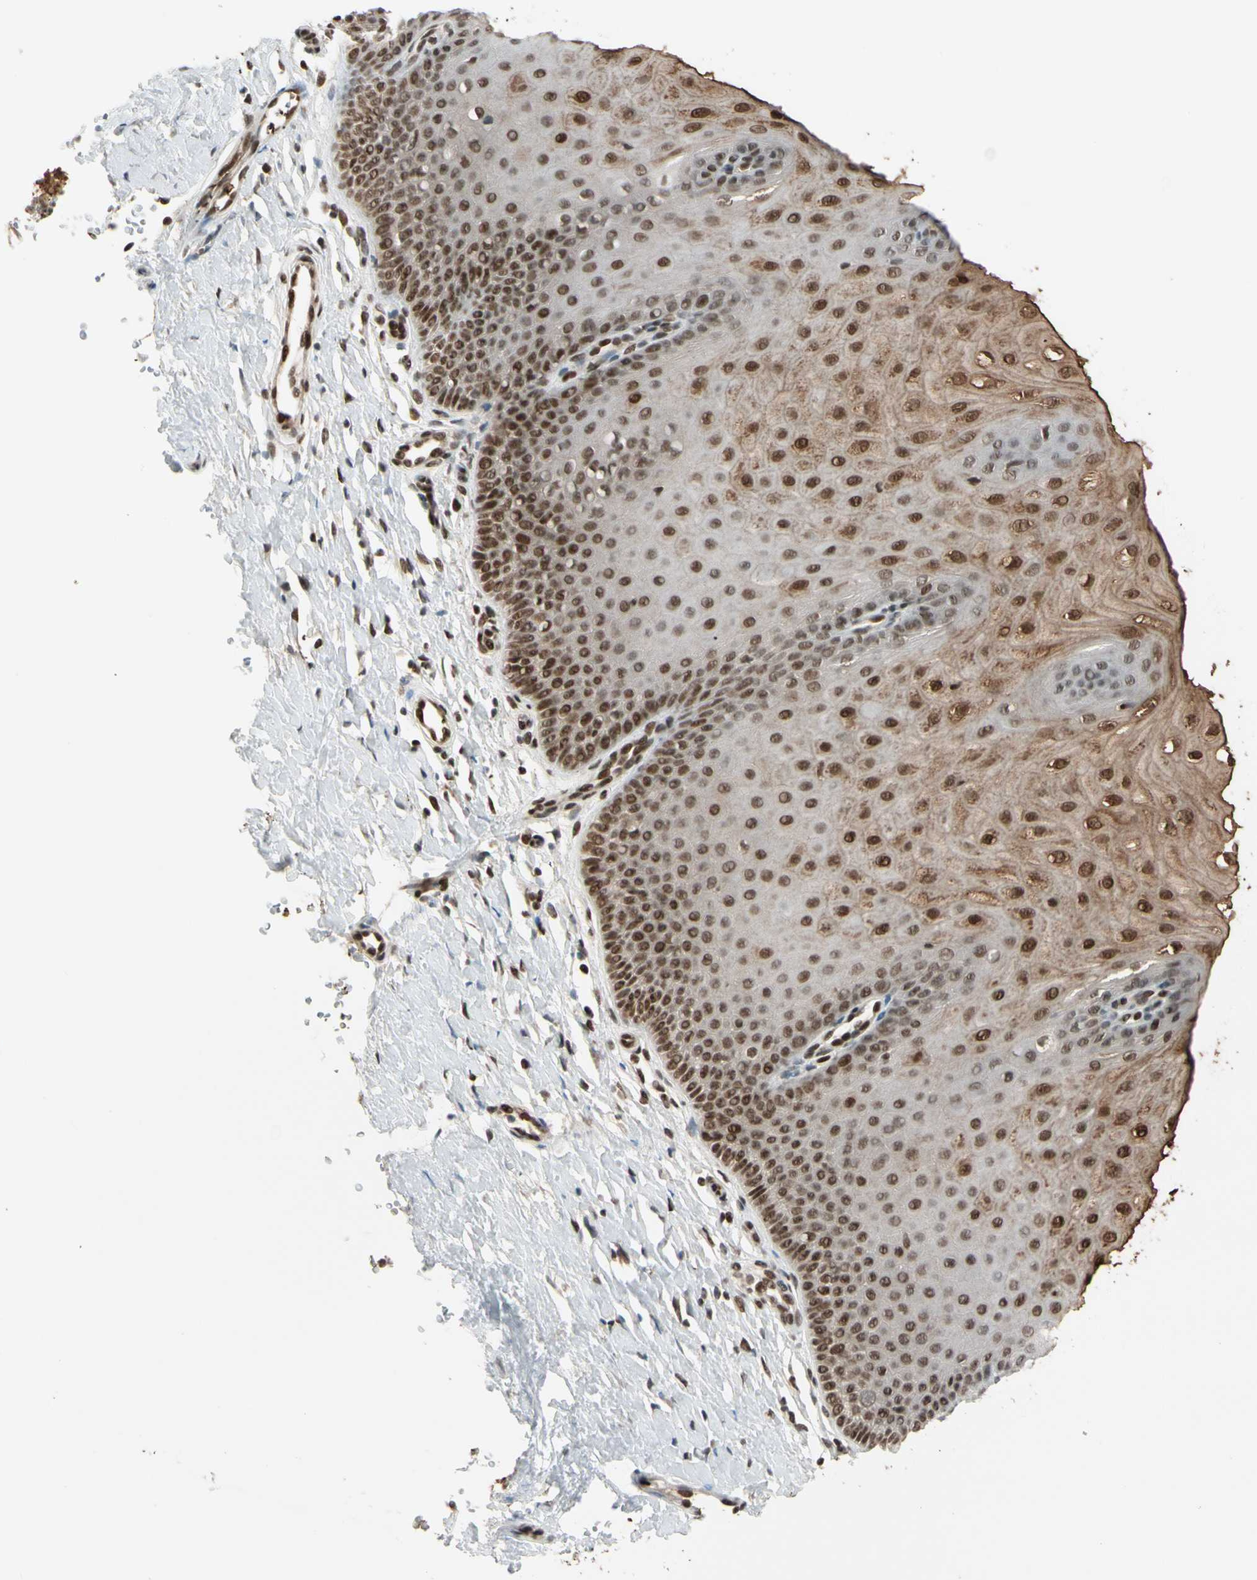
{"staining": {"intensity": "strong", "quantity": ">75%", "location": "nuclear"}, "tissue": "cervix", "cell_type": "Glandular cells", "image_type": "normal", "snomed": [{"axis": "morphology", "description": "Normal tissue, NOS"}, {"axis": "topography", "description": "Cervix"}], "caption": "Cervix was stained to show a protein in brown. There is high levels of strong nuclear staining in approximately >75% of glandular cells. Immunohistochemistry stains the protein of interest in brown and the nuclei are stained blue.", "gene": "CHAMP1", "patient": {"sex": "female", "age": 55}}